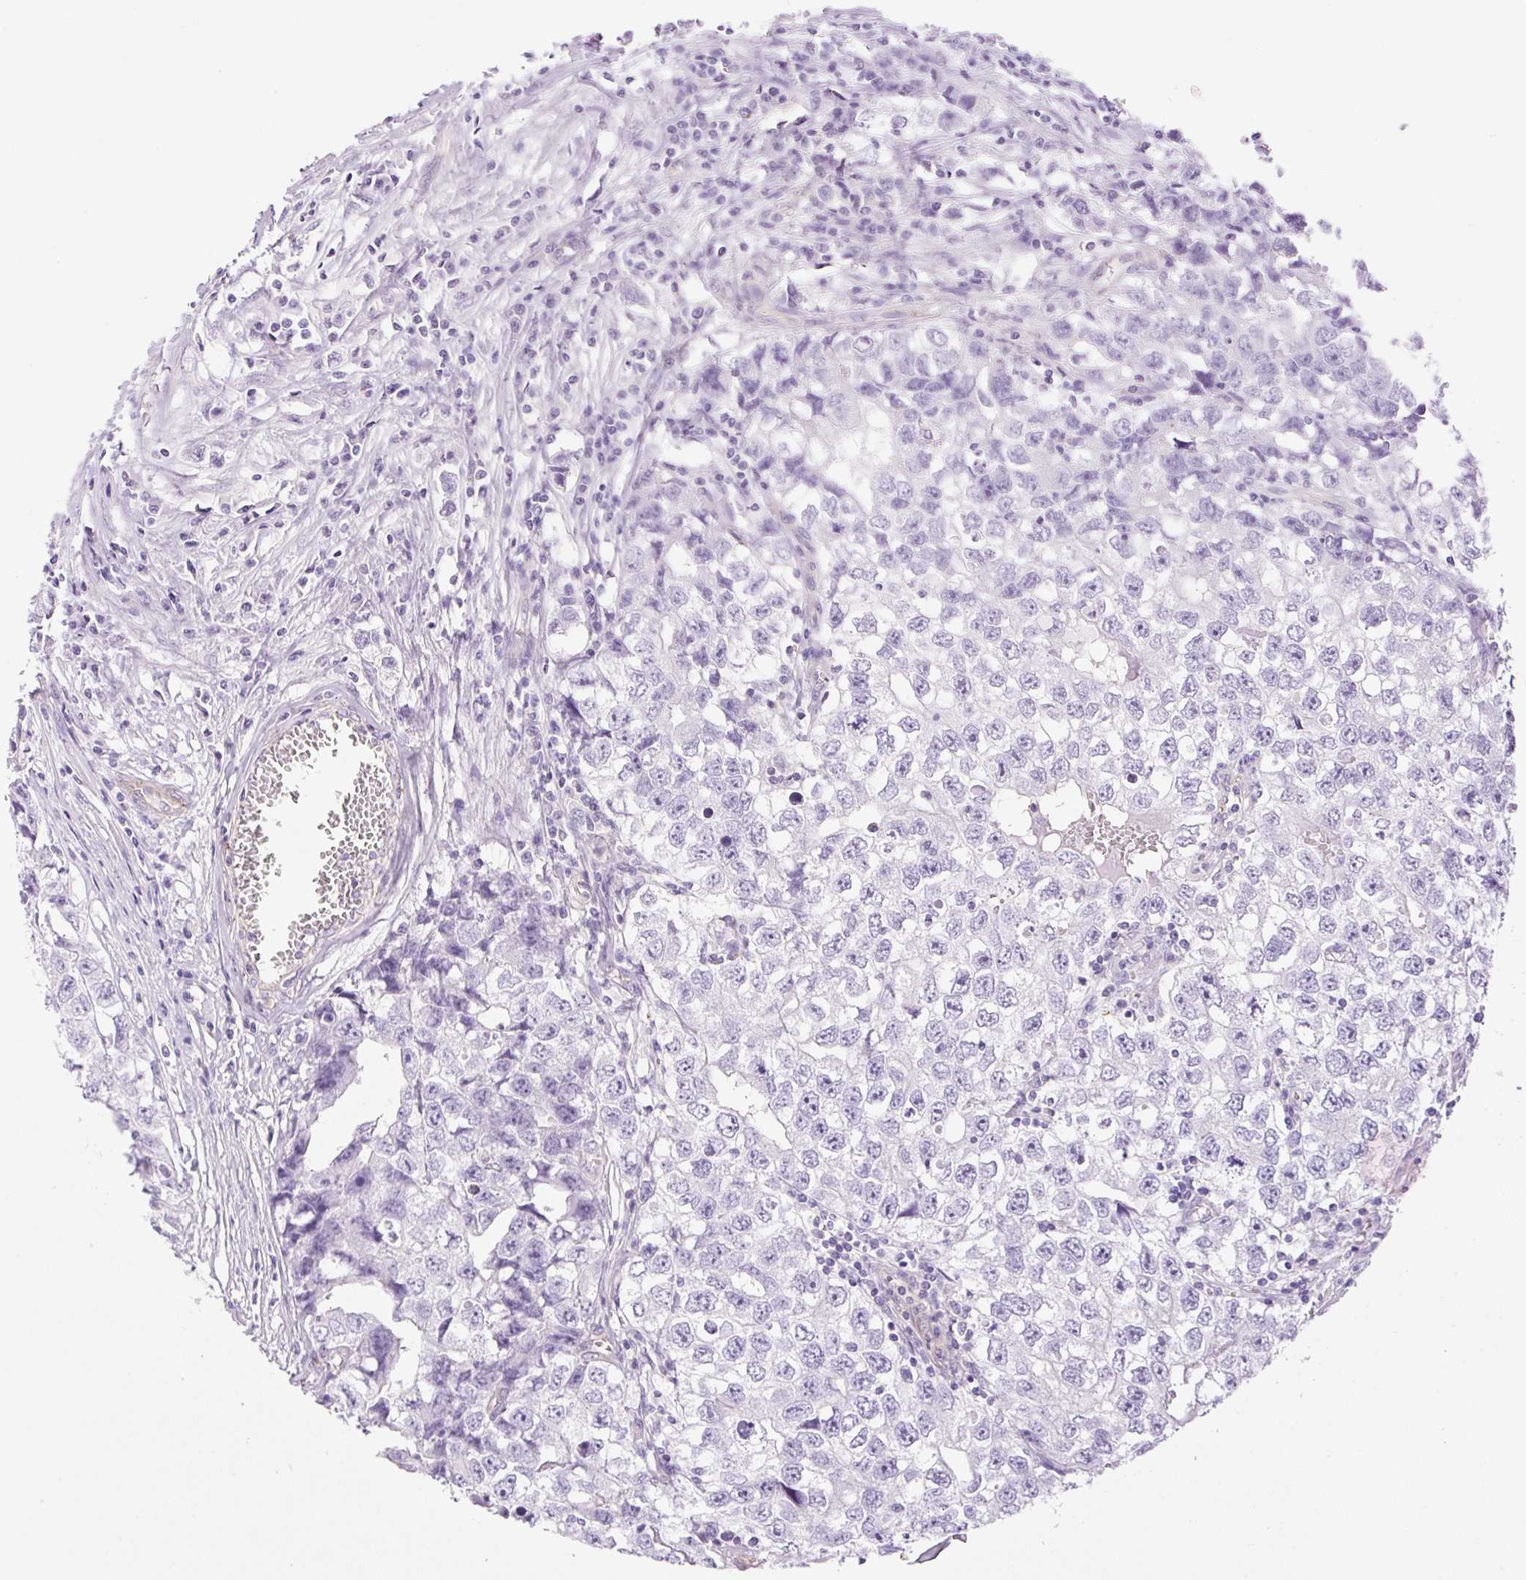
{"staining": {"intensity": "negative", "quantity": "none", "location": "none"}, "tissue": "testis cancer", "cell_type": "Tumor cells", "image_type": "cancer", "snomed": [{"axis": "morphology", "description": "Seminoma, NOS"}, {"axis": "morphology", "description": "Carcinoma, Embryonal, NOS"}, {"axis": "topography", "description": "Testis"}], "caption": "Immunohistochemical staining of testis cancer (seminoma) exhibits no significant positivity in tumor cells.", "gene": "EHD3", "patient": {"sex": "male", "age": 43}}